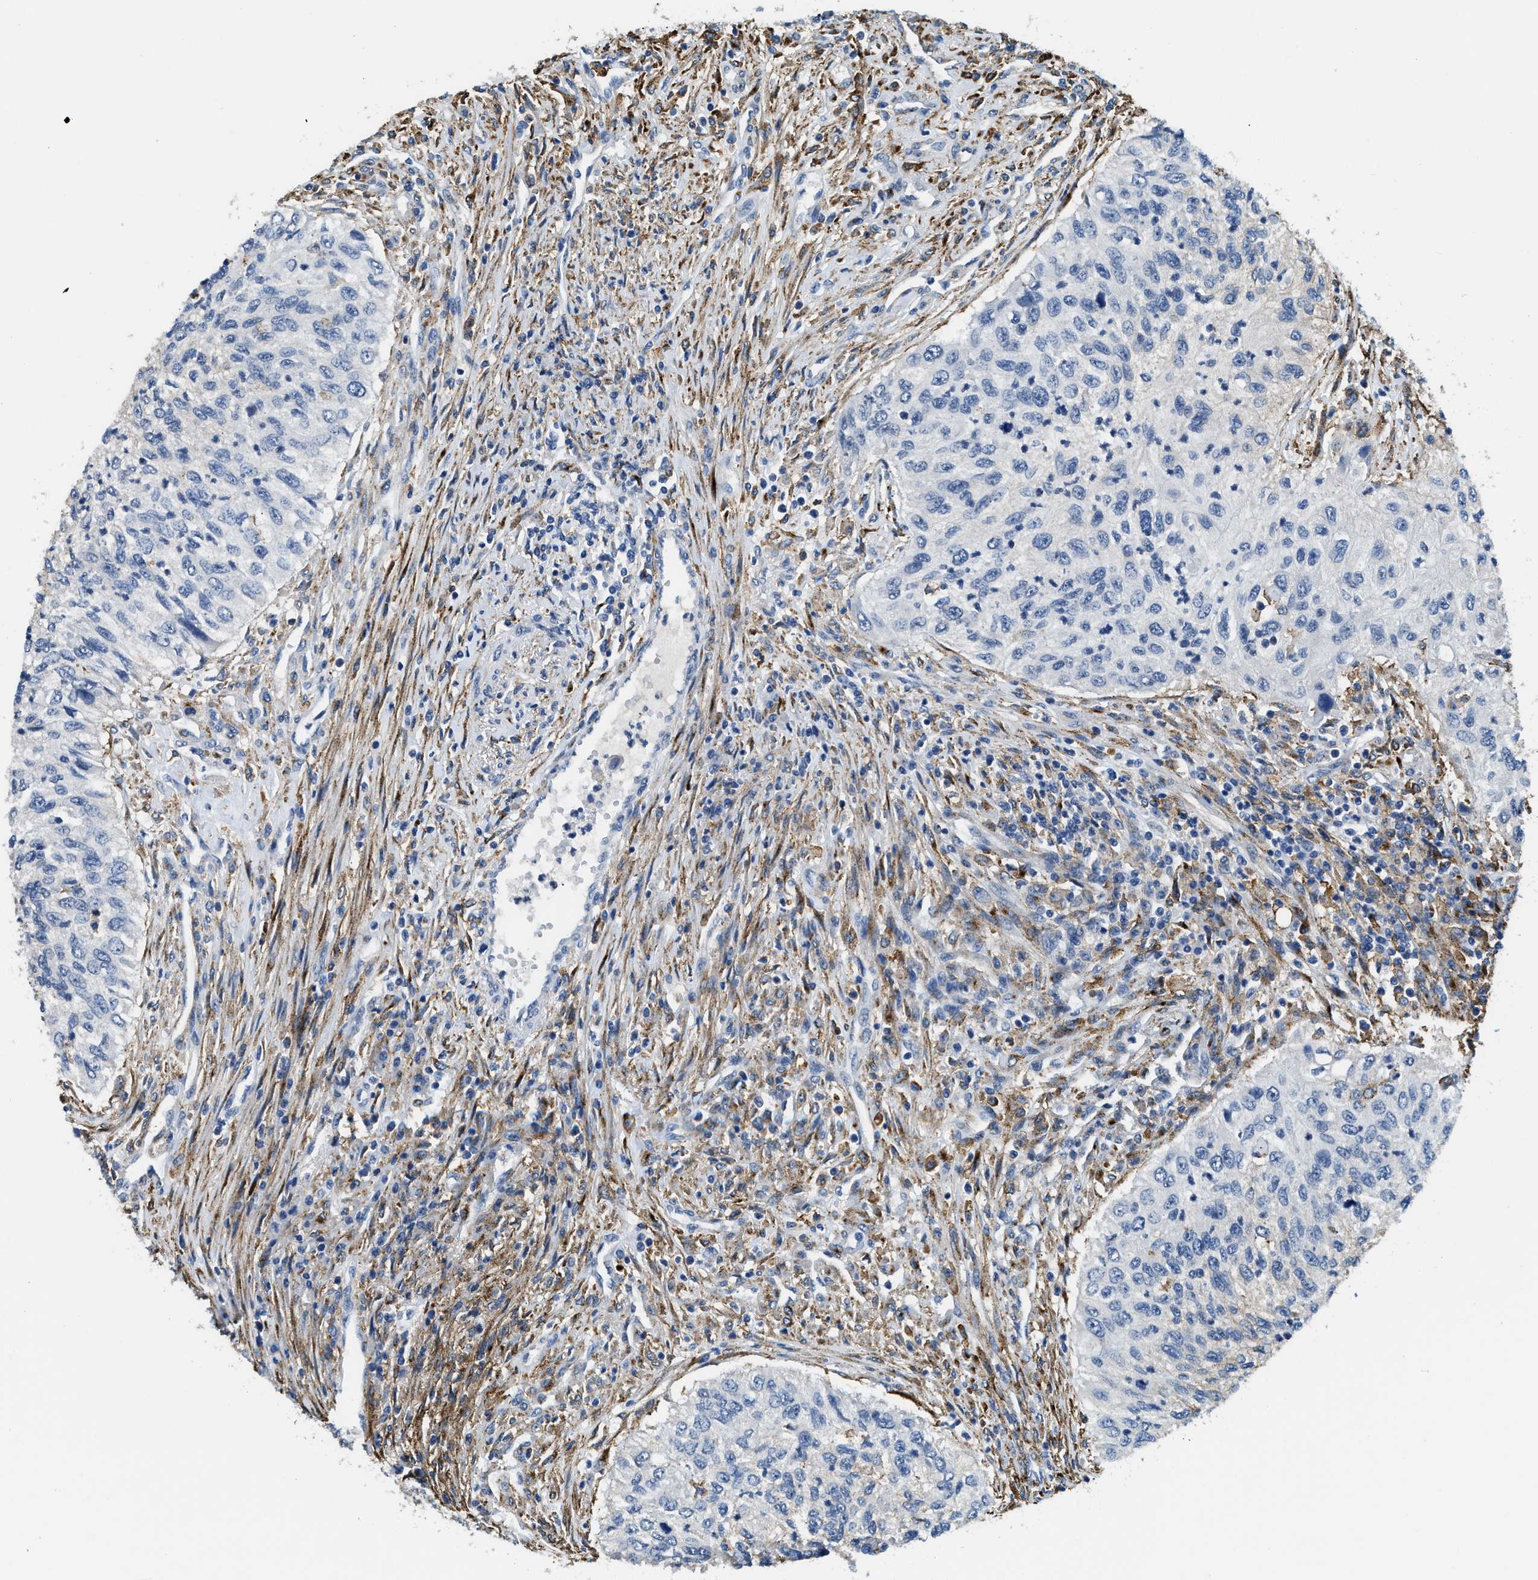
{"staining": {"intensity": "negative", "quantity": "none", "location": "none"}, "tissue": "urothelial cancer", "cell_type": "Tumor cells", "image_type": "cancer", "snomed": [{"axis": "morphology", "description": "Urothelial carcinoma, High grade"}, {"axis": "topography", "description": "Urinary bladder"}], "caption": "Photomicrograph shows no significant protein staining in tumor cells of urothelial cancer.", "gene": "LRP1", "patient": {"sex": "female", "age": 60}}